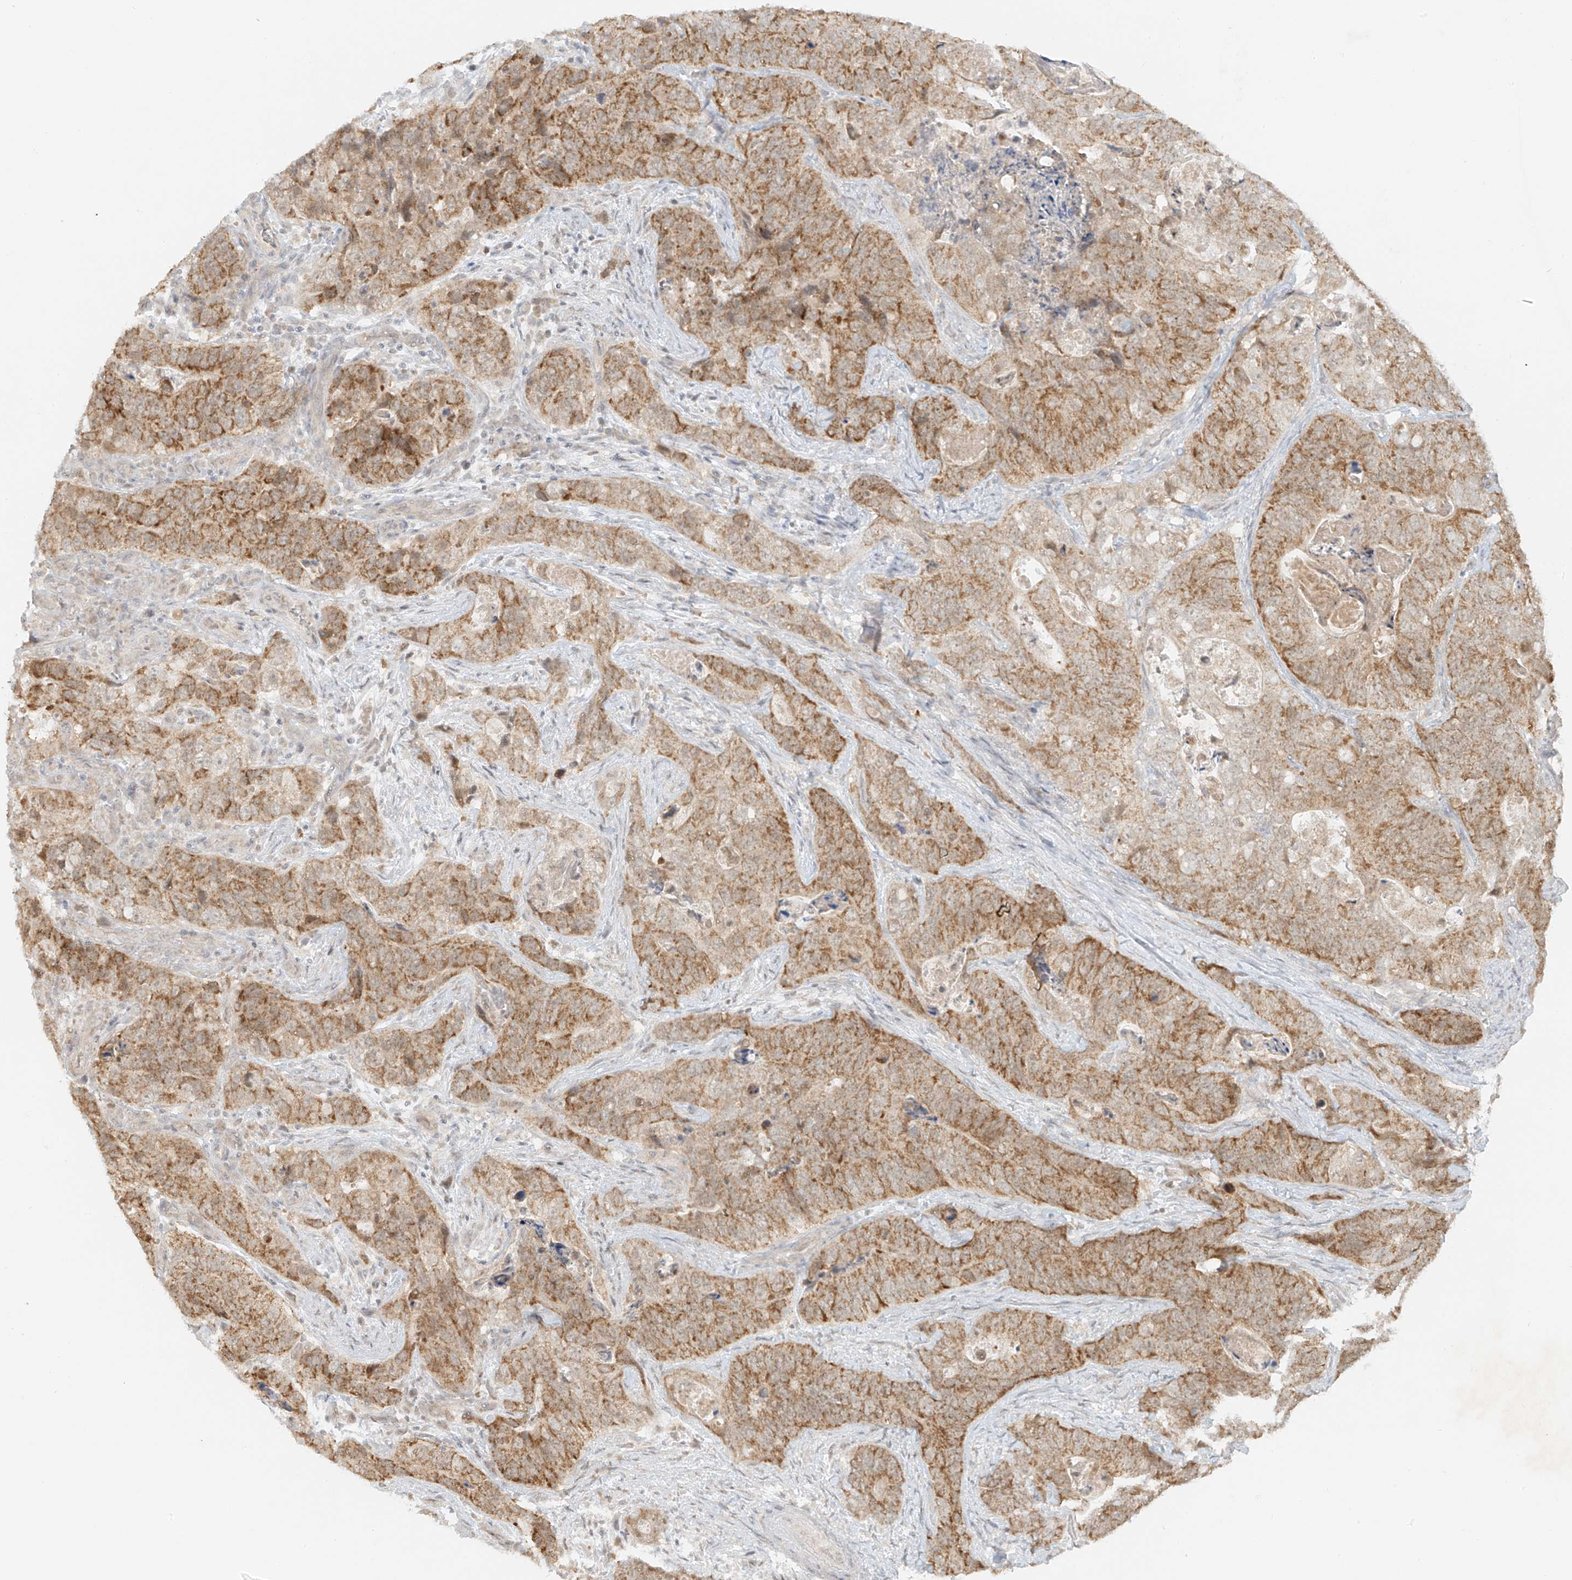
{"staining": {"intensity": "moderate", "quantity": ">75%", "location": "cytoplasmic/membranous"}, "tissue": "stomach cancer", "cell_type": "Tumor cells", "image_type": "cancer", "snomed": [{"axis": "morphology", "description": "Normal tissue, NOS"}, {"axis": "morphology", "description": "Adenocarcinoma, NOS"}, {"axis": "topography", "description": "Stomach"}], "caption": "The histopathology image exhibits a brown stain indicating the presence of a protein in the cytoplasmic/membranous of tumor cells in stomach adenocarcinoma.", "gene": "MIPEP", "patient": {"sex": "female", "age": 89}}